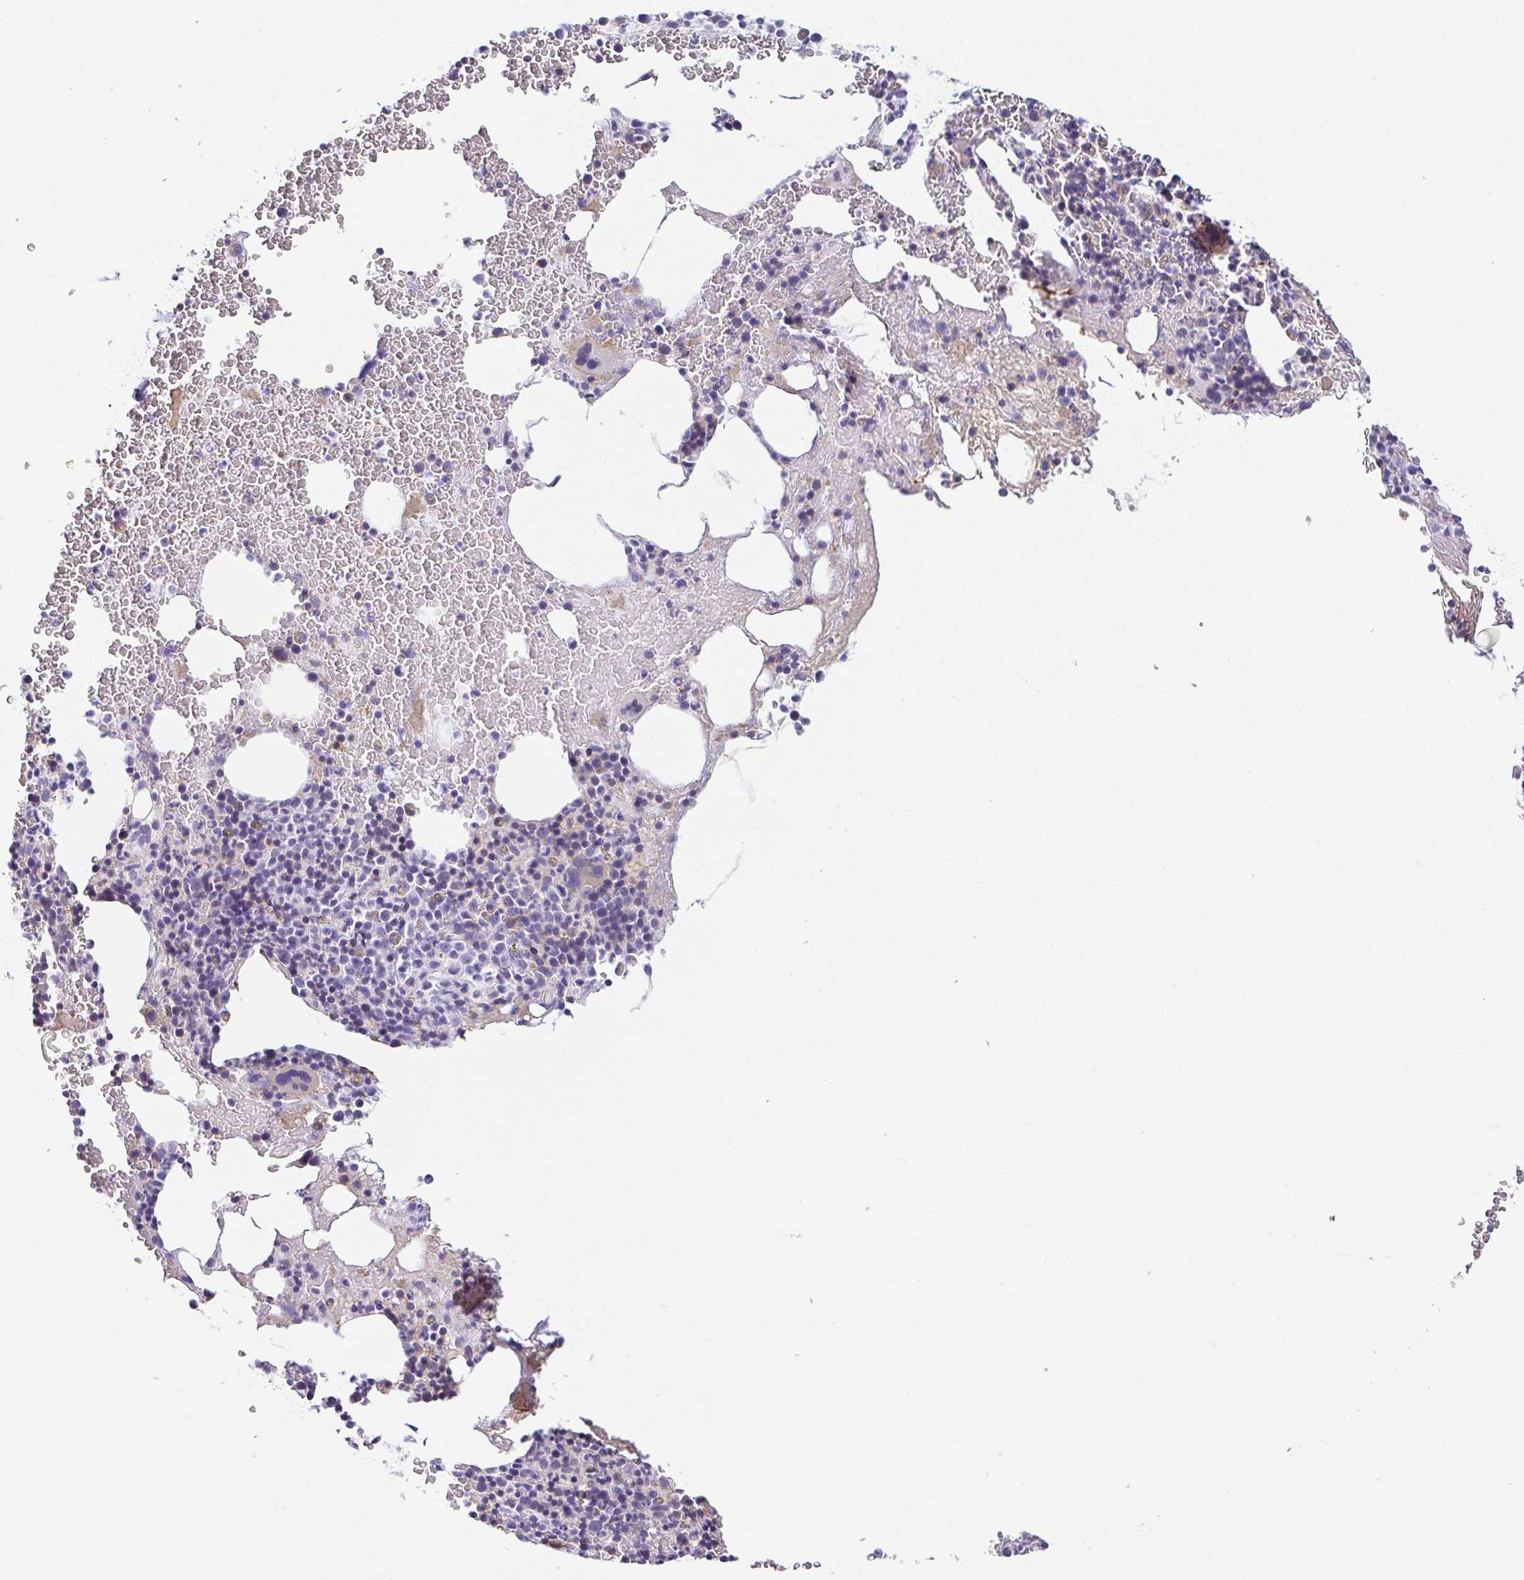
{"staining": {"intensity": "weak", "quantity": "<25%", "location": "cytoplasmic/membranous"}, "tissue": "bone marrow", "cell_type": "Hematopoietic cells", "image_type": "normal", "snomed": [{"axis": "morphology", "description": "Normal tissue, NOS"}, {"axis": "topography", "description": "Bone marrow"}], "caption": "The IHC micrograph has no significant positivity in hematopoietic cells of bone marrow.", "gene": "FAM162B", "patient": {"sex": "male", "age": 47}}